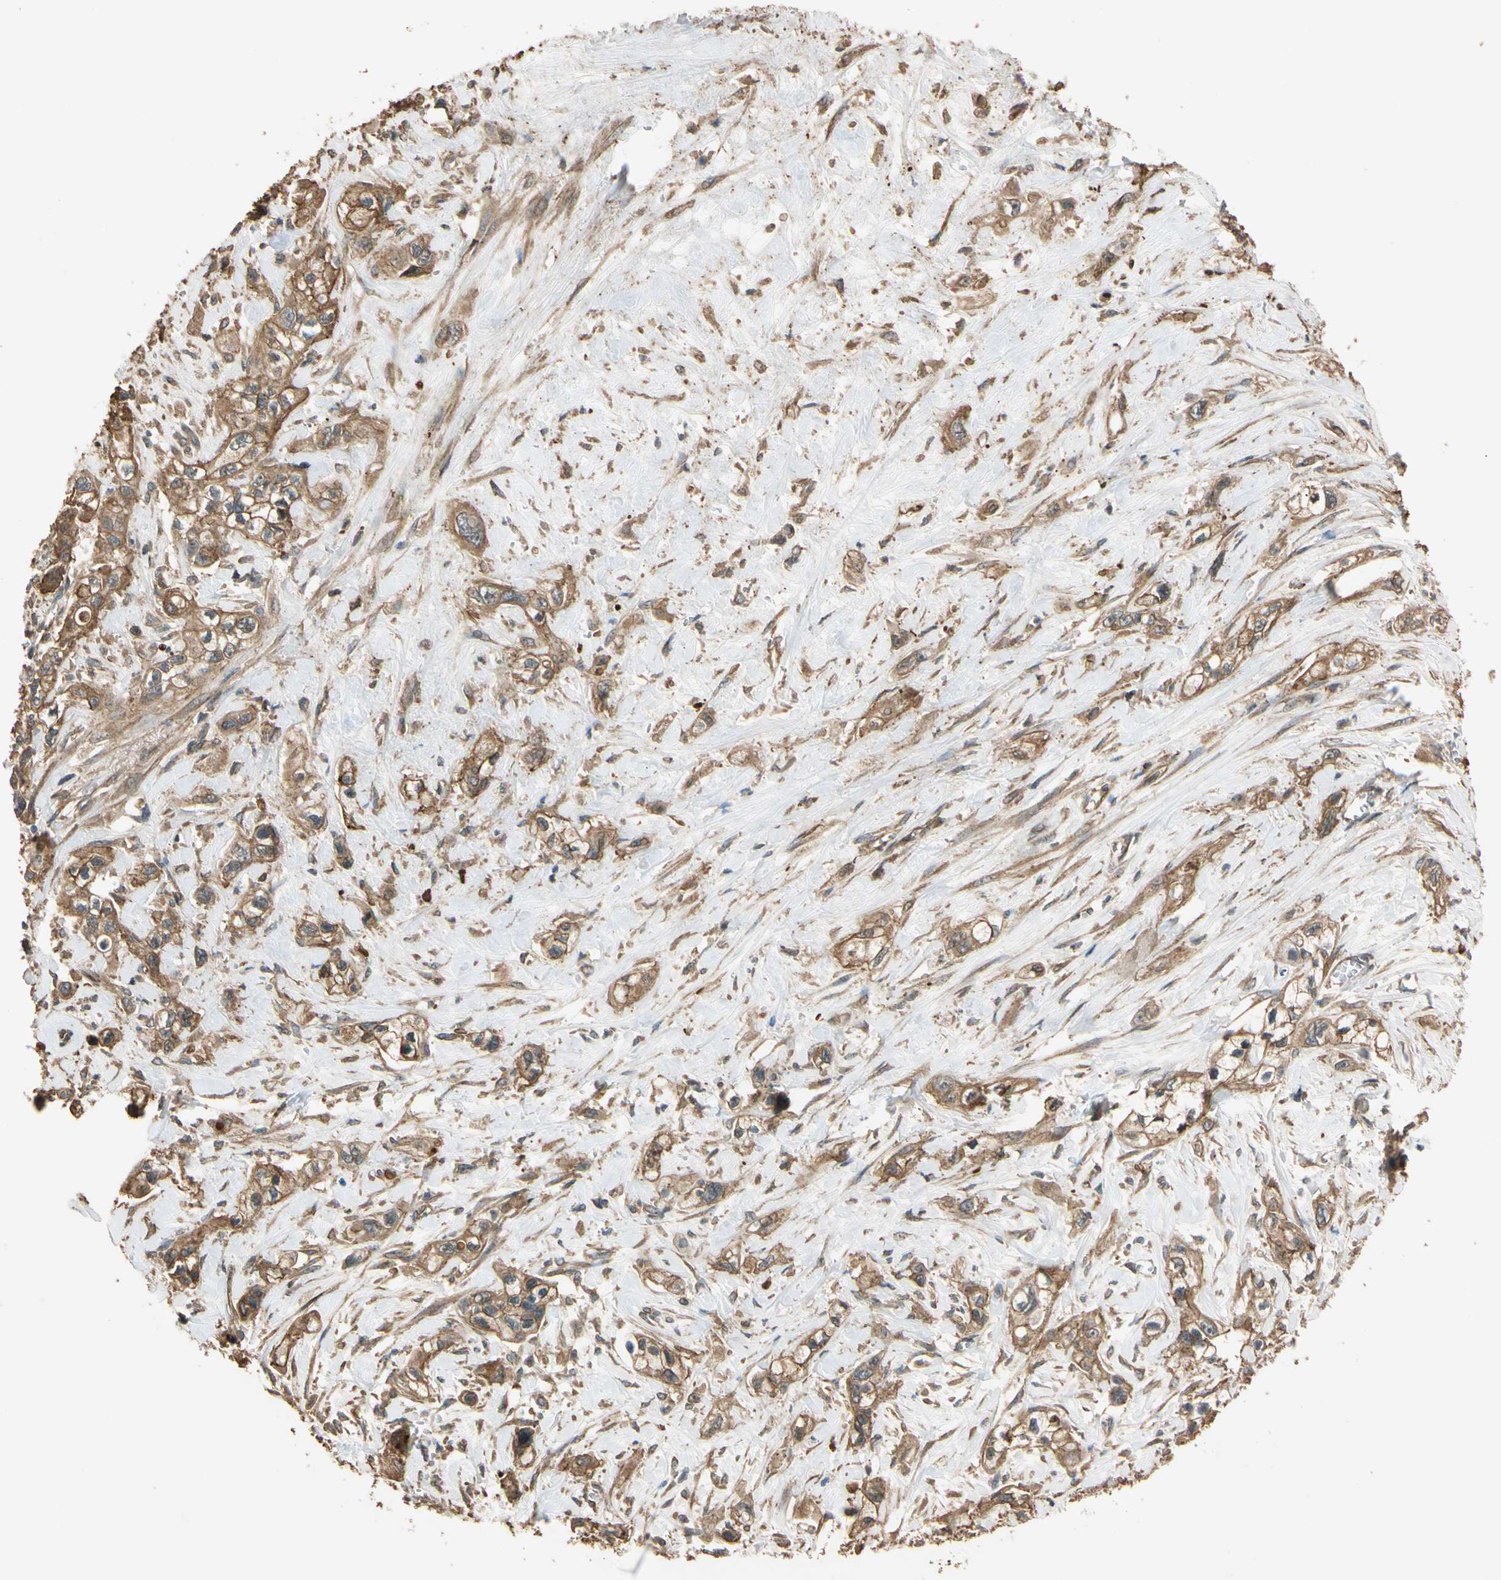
{"staining": {"intensity": "moderate", "quantity": ">75%", "location": "cytoplasmic/membranous"}, "tissue": "pancreatic cancer", "cell_type": "Tumor cells", "image_type": "cancer", "snomed": [{"axis": "morphology", "description": "Adenocarcinoma, NOS"}, {"axis": "topography", "description": "Pancreas"}], "caption": "Immunohistochemistry staining of adenocarcinoma (pancreatic), which demonstrates medium levels of moderate cytoplasmic/membranous staining in about >75% of tumor cells indicating moderate cytoplasmic/membranous protein positivity. The staining was performed using DAB (brown) for protein detection and nuclei were counterstained in hematoxylin (blue).", "gene": "MGRN1", "patient": {"sex": "male", "age": 74}}